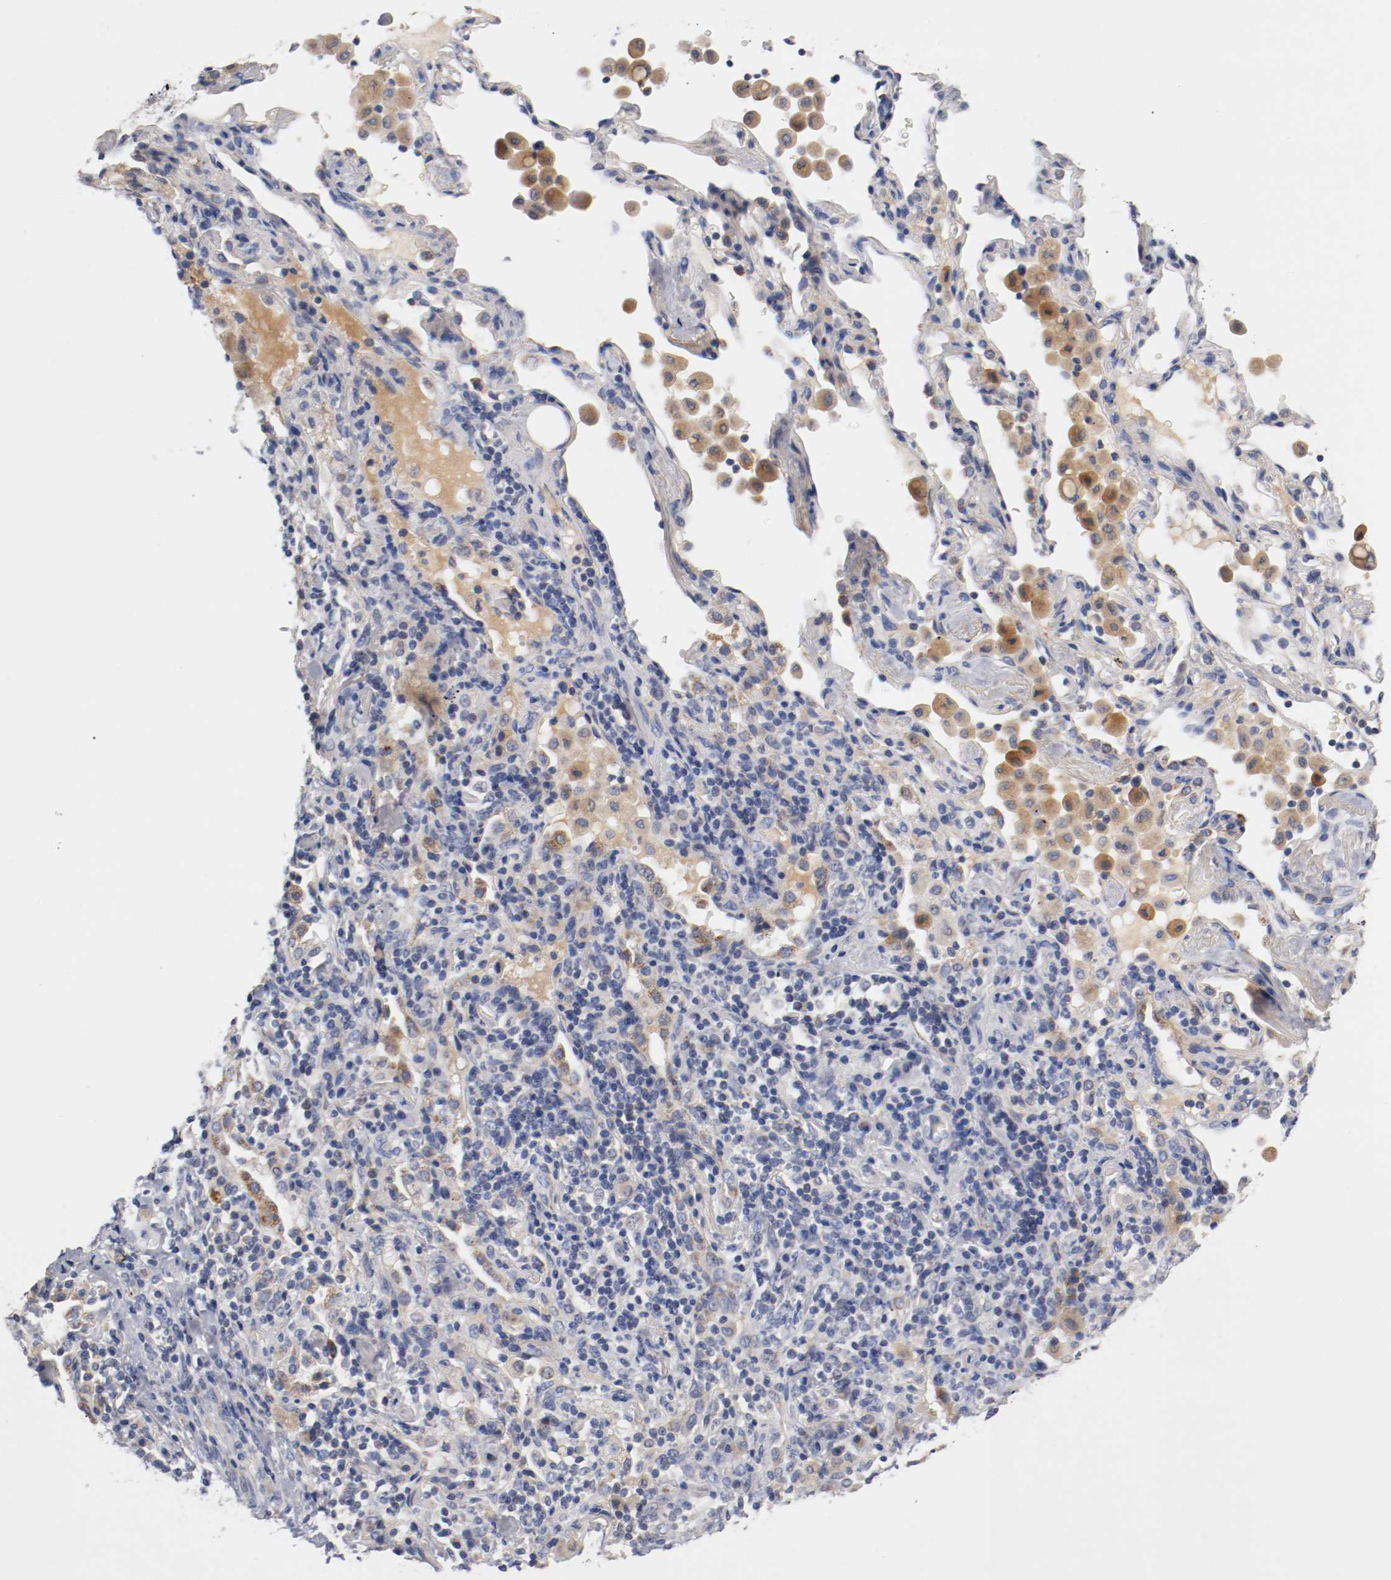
{"staining": {"intensity": "negative", "quantity": "none", "location": "none"}, "tissue": "lung cancer", "cell_type": "Tumor cells", "image_type": "cancer", "snomed": [{"axis": "morphology", "description": "Squamous cell carcinoma, NOS"}, {"axis": "topography", "description": "Lung"}], "caption": "IHC image of lung cancer (squamous cell carcinoma) stained for a protein (brown), which displays no positivity in tumor cells.", "gene": "PCSK6", "patient": {"sex": "female", "age": 67}}